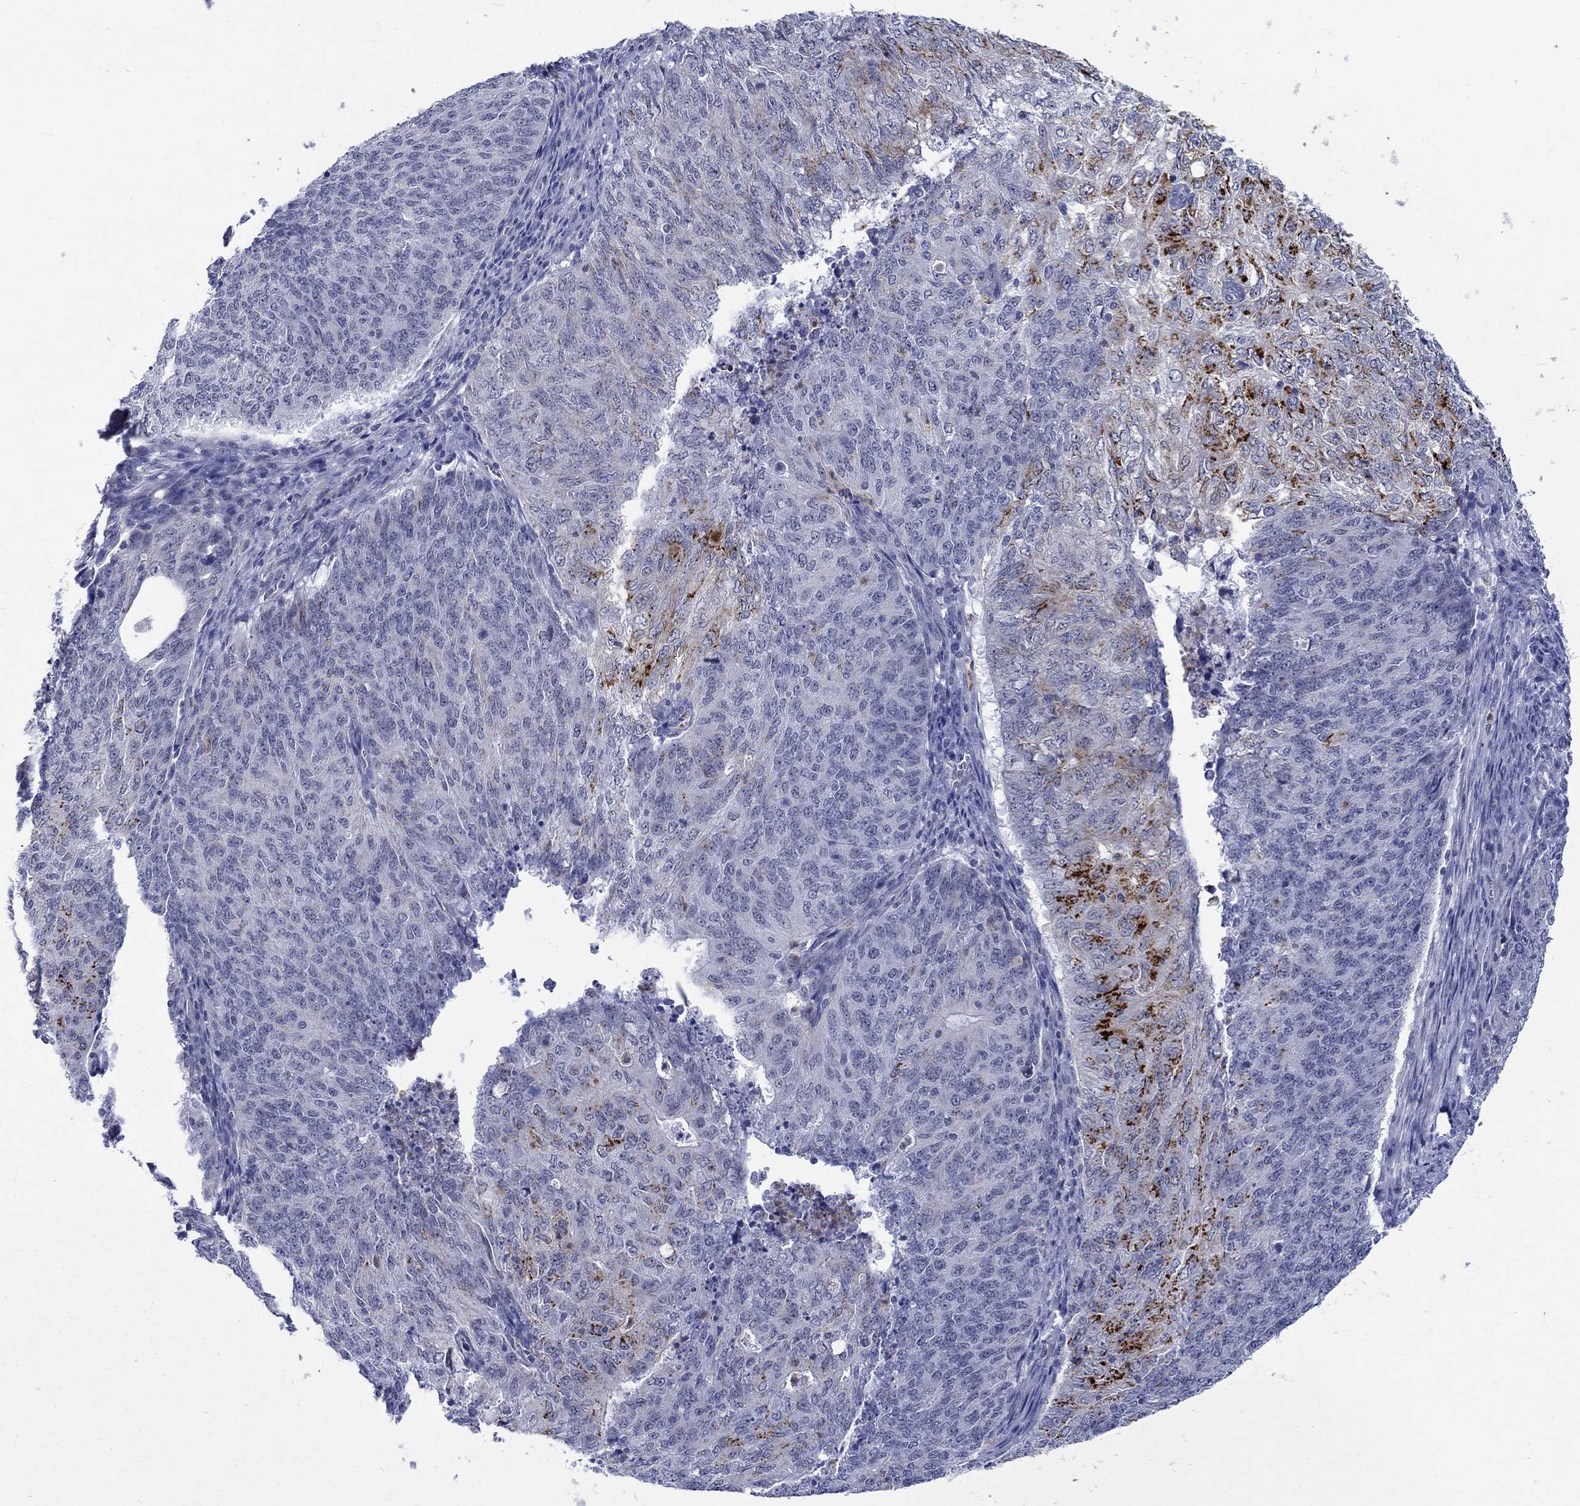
{"staining": {"intensity": "strong", "quantity": "<25%", "location": "cytoplasmic/membranous"}, "tissue": "endometrial cancer", "cell_type": "Tumor cells", "image_type": "cancer", "snomed": [{"axis": "morphology", "description": "Adenocarcinoma, NOS"}, {"axis": "topography", "description": "Endometrium"}], "caption": "Strong cytoplasmic/membranous protein positivity is identified in about <25% of tumor cells in adenocarcinoma (endometrial). (brown staining indicates protein expression, while blue staining denotes nuclei).", "gene": "ST6GALNAC1", "patient": {"sex": "female", "age": 82}}